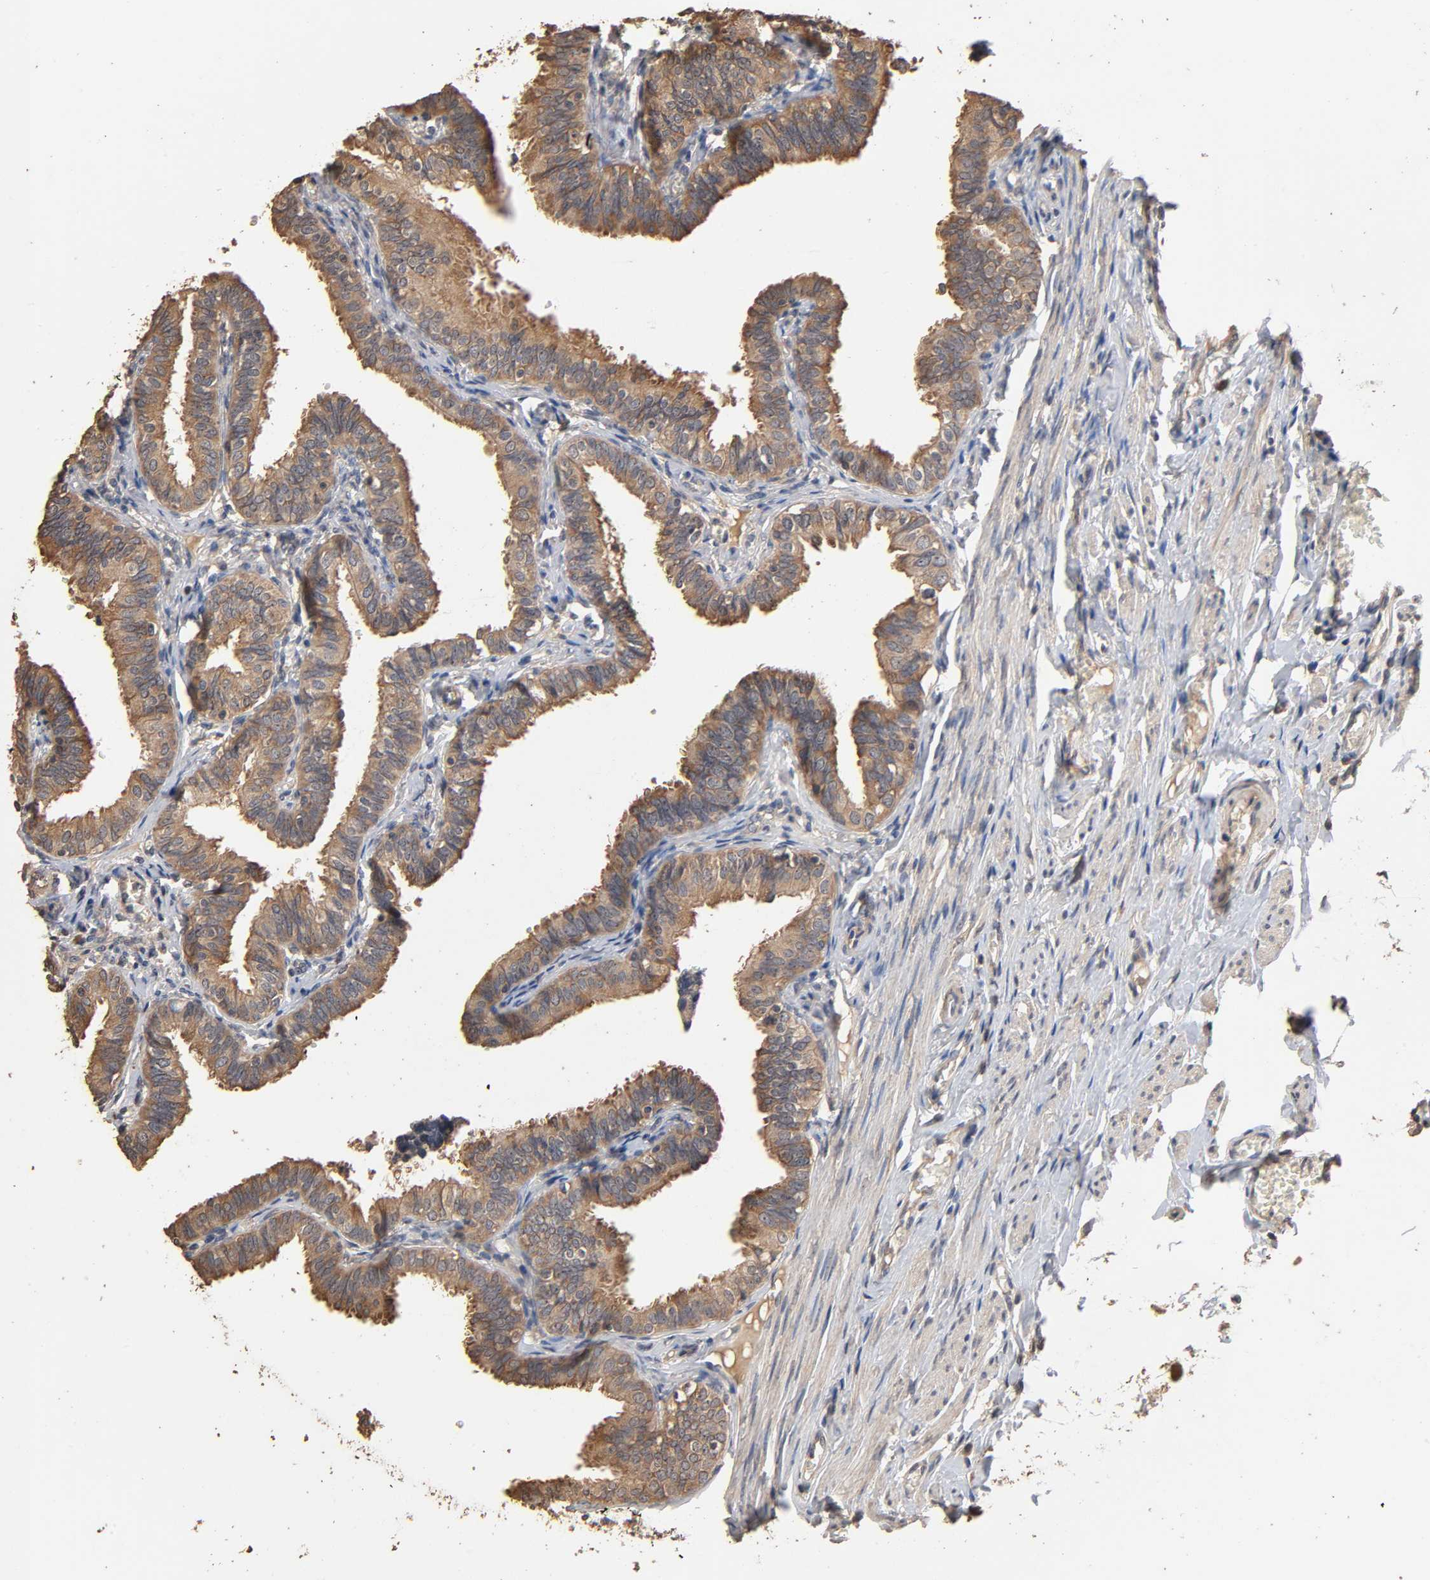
{"staining": {"intensity": "moderate", "quantity": ">75%", "location": "cytoplasmic/membranous"}, "tissue": "fallopian tube", "cell_type": "Glandular cells", "image_type": "normal", "snomed": [{"axis": "morphology", "description": "Normal tissue, NOS"}, {"axis": "topography", "description": "Fallopian tube"}], "caption": "Fallopian tube stained with IHC demonstrates moderate cytoplasmic/membranous positivity in about >75% of glandular cells.", "gene": "ARHGEF7", "patient": {"sex": "female", "age": 46}}